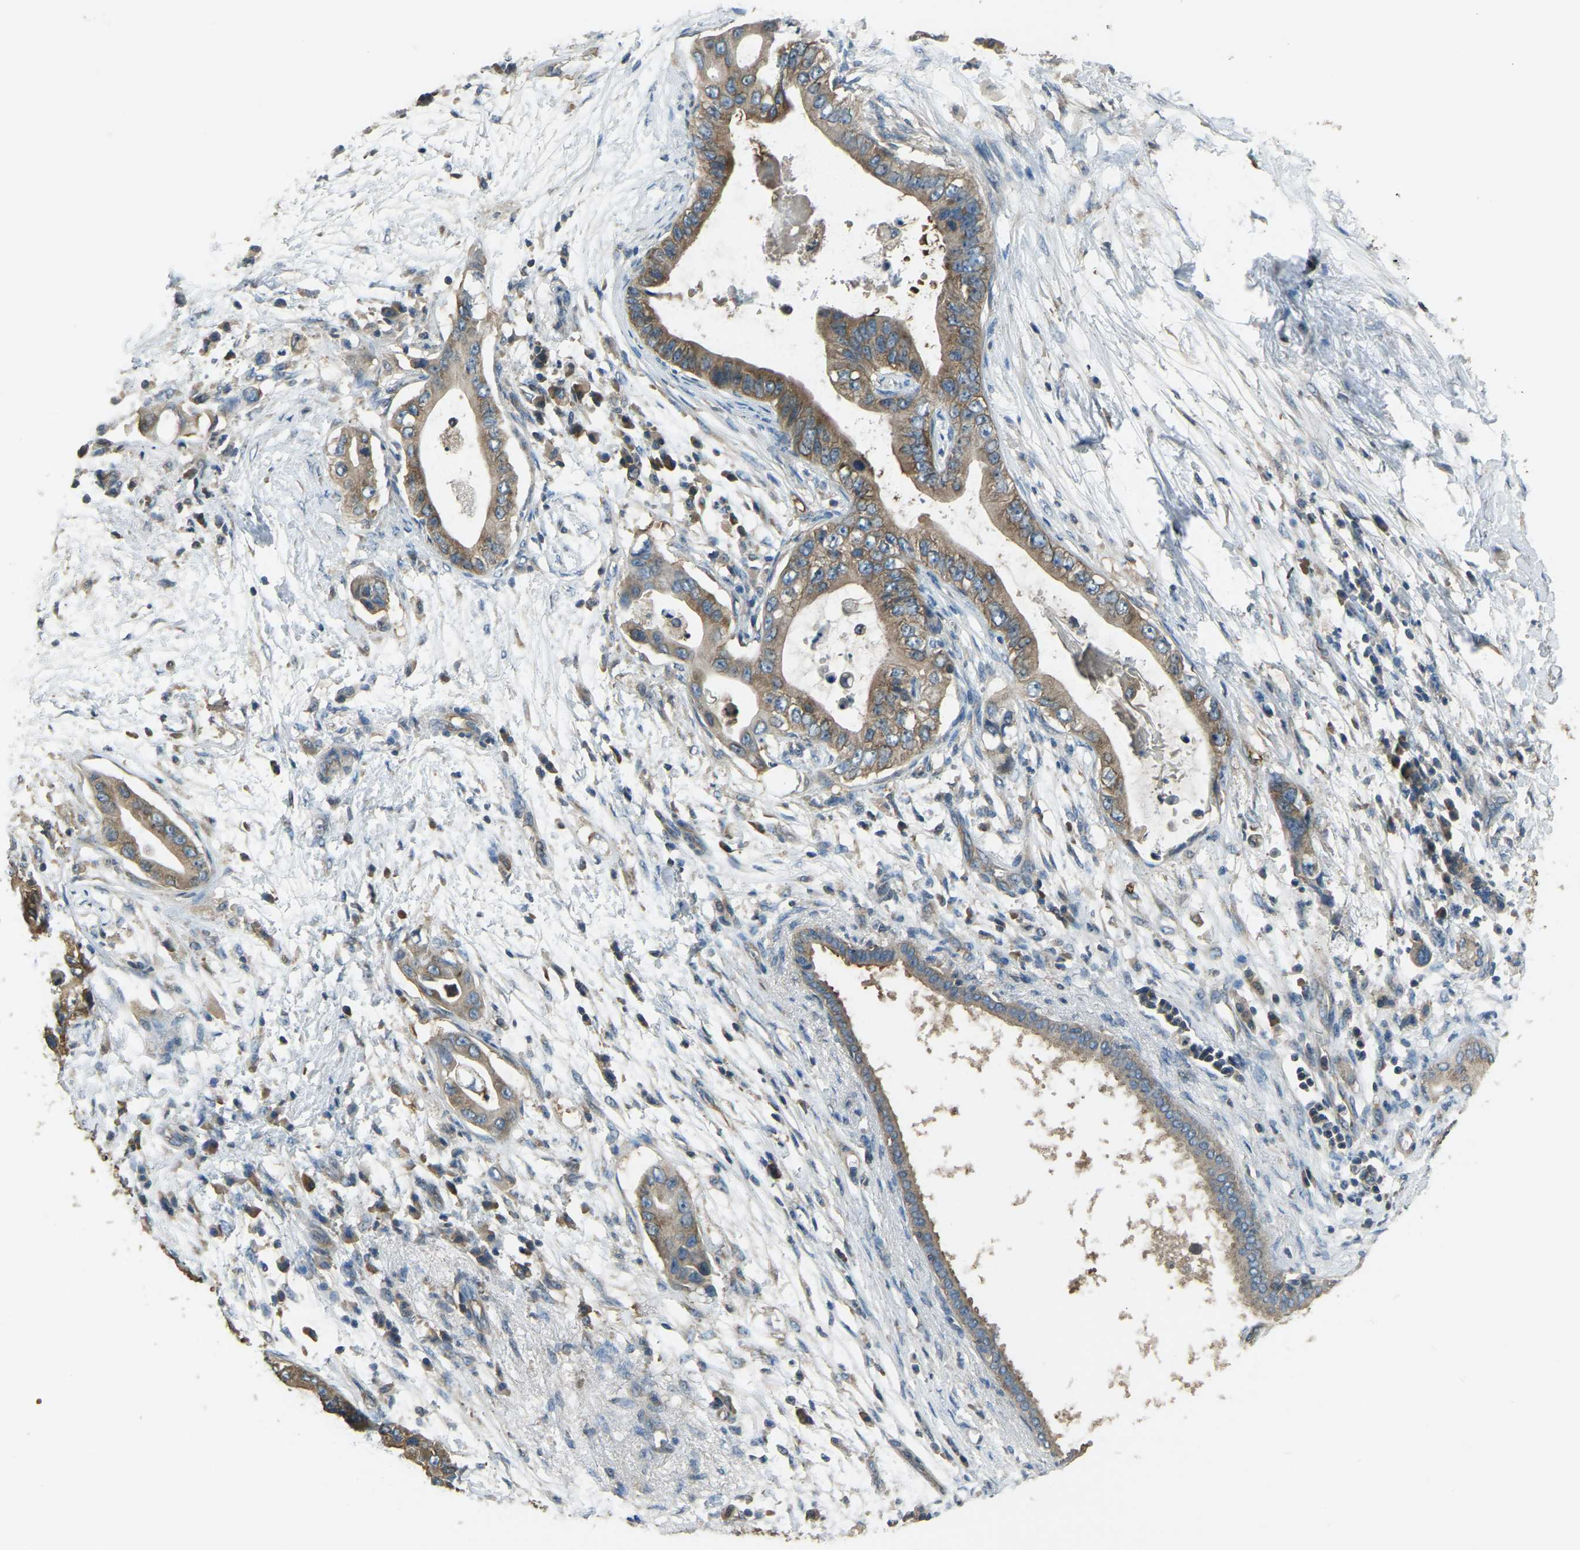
{"staining": {"intensity": "moderate", "quantity": ">75%", "location": "cytoplasmic/membranous"}, "tissue": "pancreatic cancer", "cell_type": "Tumor cells", "image_type": "cancer", "snomed": [{"axis": "morphology", "description": "Adenocarcinoma, NOS"}, {"axis": "topography", "description": "Pancreas"}], "caption": "About >75% of tumor cells in pancreatic adenocarcinoma demonstrate moderate cytoplasmic/membranous protein staining as visualized by brown immunohistochemical staining.", "gene": "AIMP1", "patient": {"sex": "male", "age": 77}}